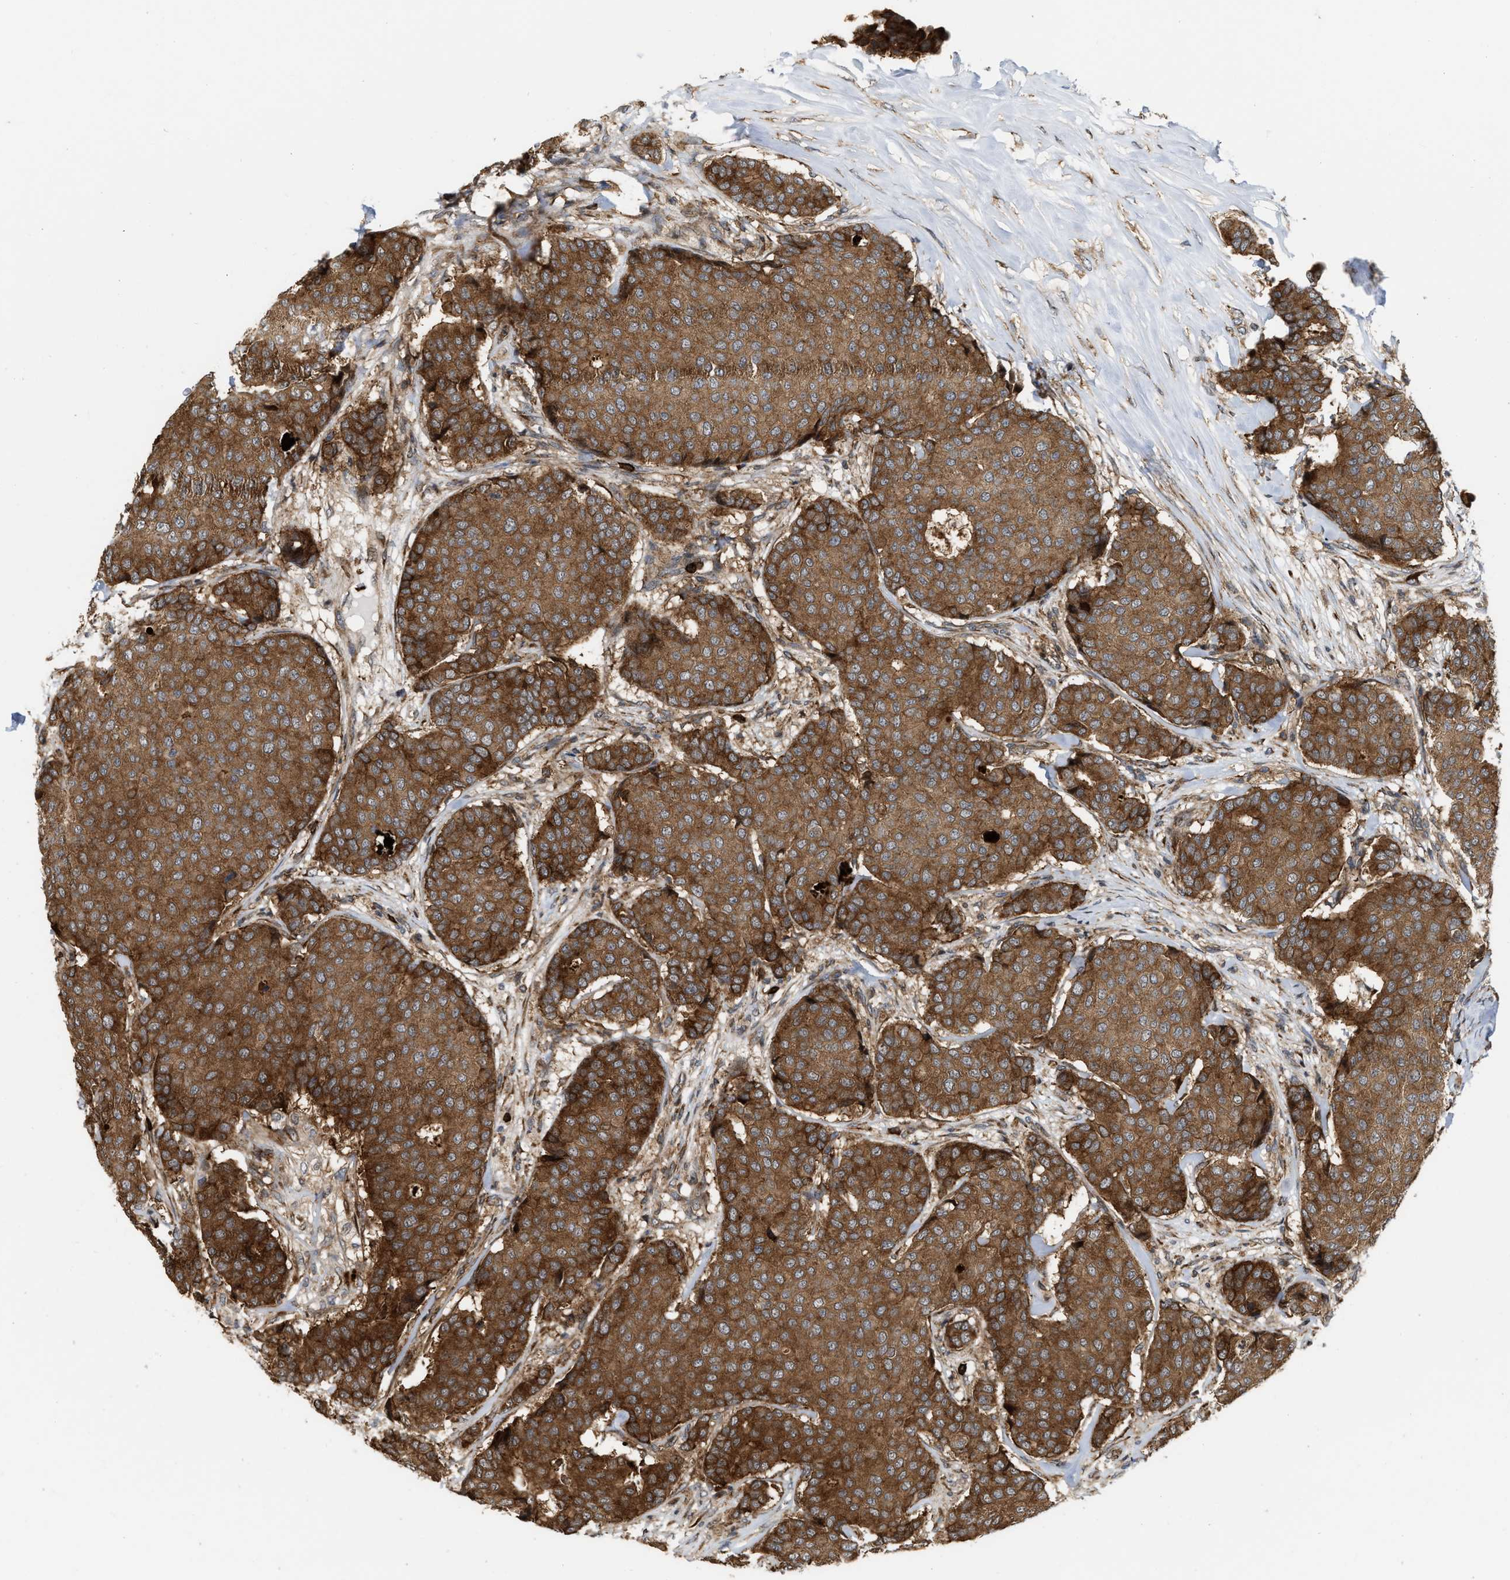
{"staining": {"intensity": "strong", "quantity": ">75%", "location": "cytoplasmic/membranous"}, "tissue": "breast cancer", "cell_type": "Tumor cells", "image_type": "cancer", "snomed": [{"axis": "morphology", "description": "Duct carcinoma"}, {"axis": "topography", "description": "Breast"}], "caption": "DAB immunohistochemical staining of human breast cancer (infiltrating ductal carcinoma) exhibits strong cytoplasmic/membranous protein positivity in about >75% of tumor cells. Immunohistochemistry (ihc) stains the protein in brown and the nuclei are stained blue.", "gene": "IQCE", "patient": {"sex": "female", "age": 75}}